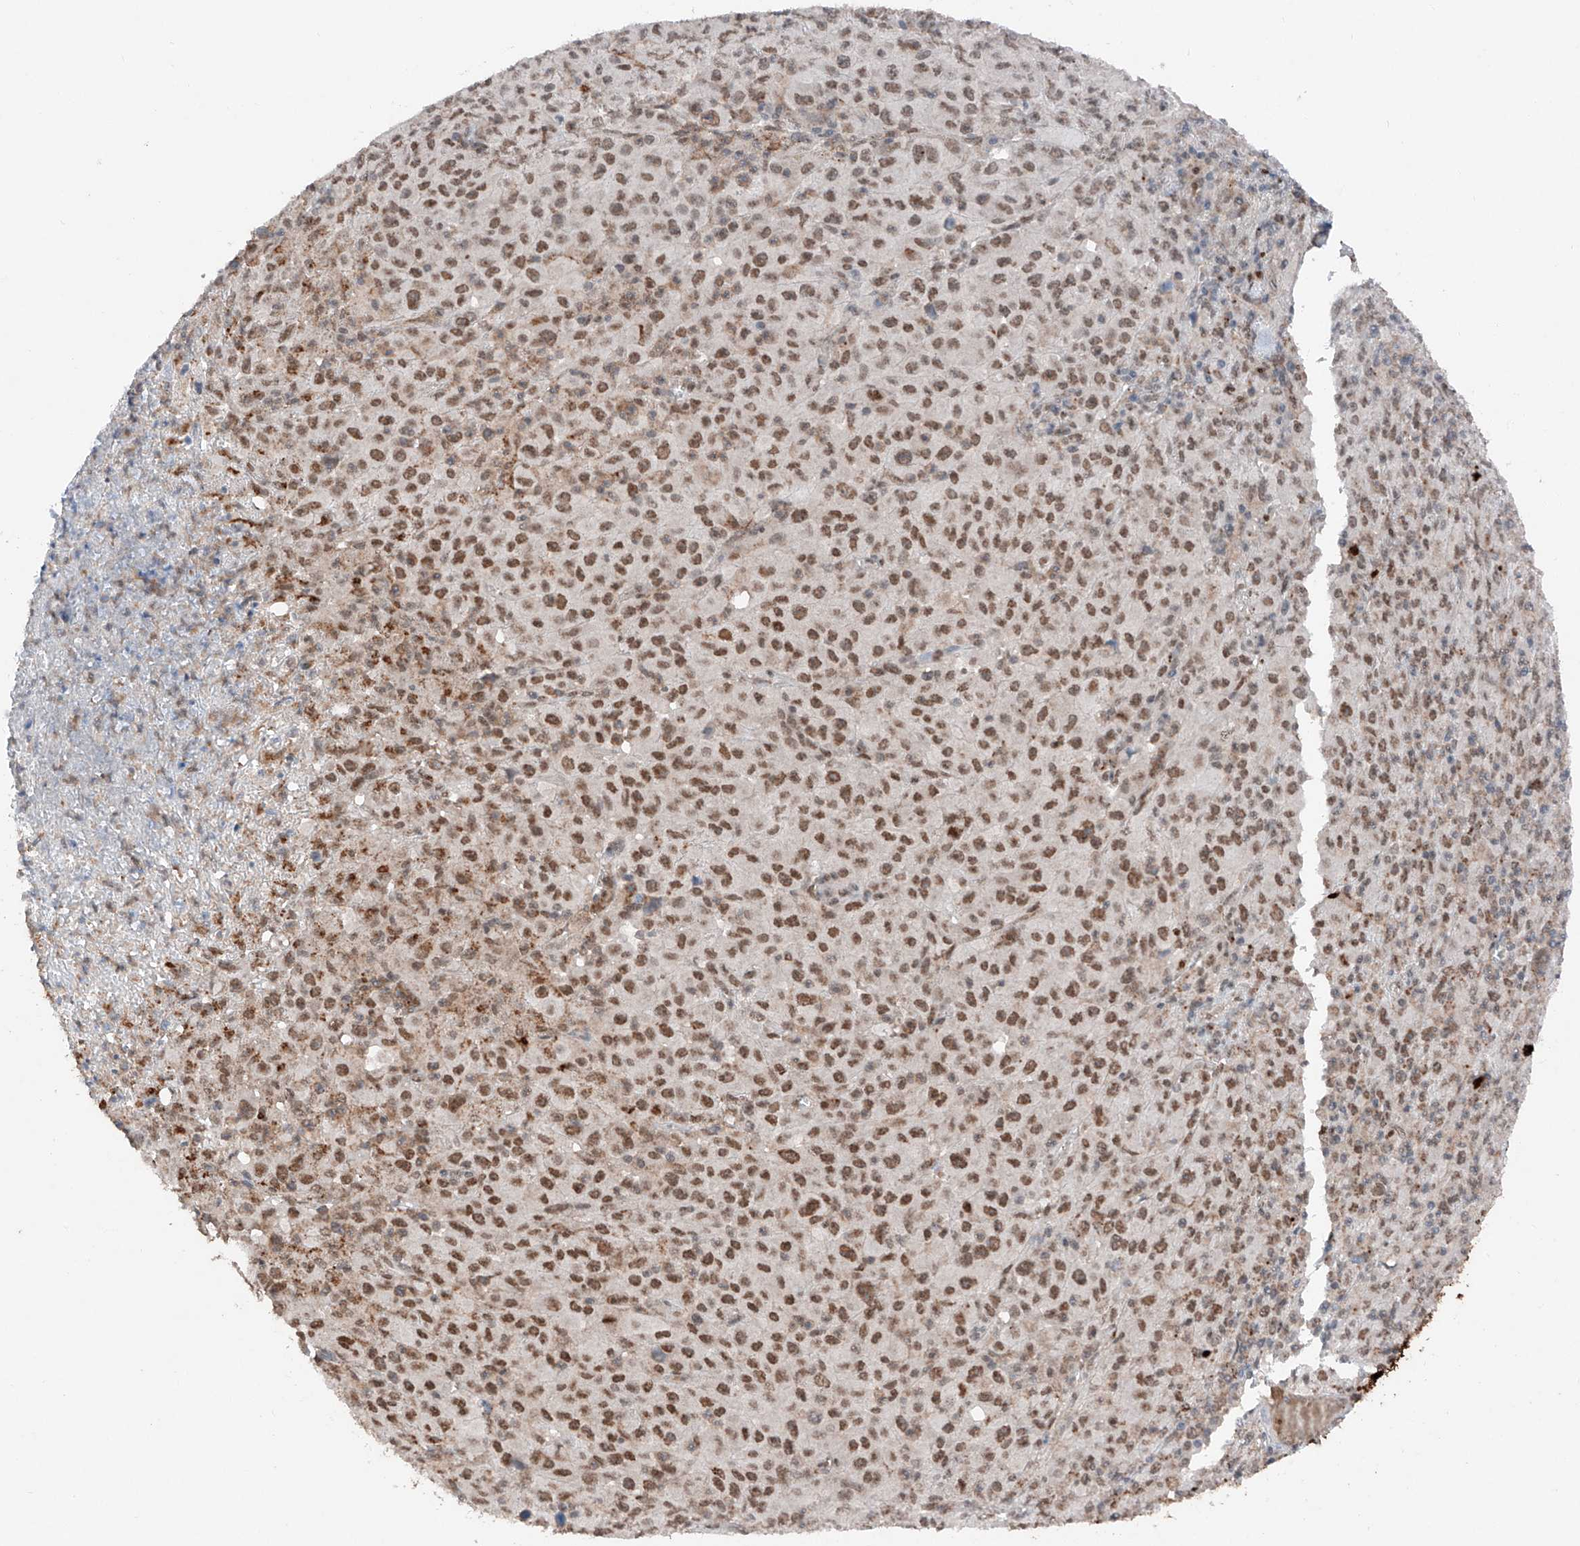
{"staining": {"intensity": "moderate", "quantity": ">75%", "location": "nuclear"}, "tissue": "melanoma", "cell_type": "Tumor cells", "image_type": "cancer", "snomed": [{"axis": "morphology", "description": "Malignant melanoma, Metastatic site"}, {"axis": "topography", "description": "Skin"}], "caption": "Protein staining of melanoma tissue shows moderate nuclear positivity in about >75% of tumor cells.", "gene": "TBX4", "patient": {"sex": "female", "age": 56}}